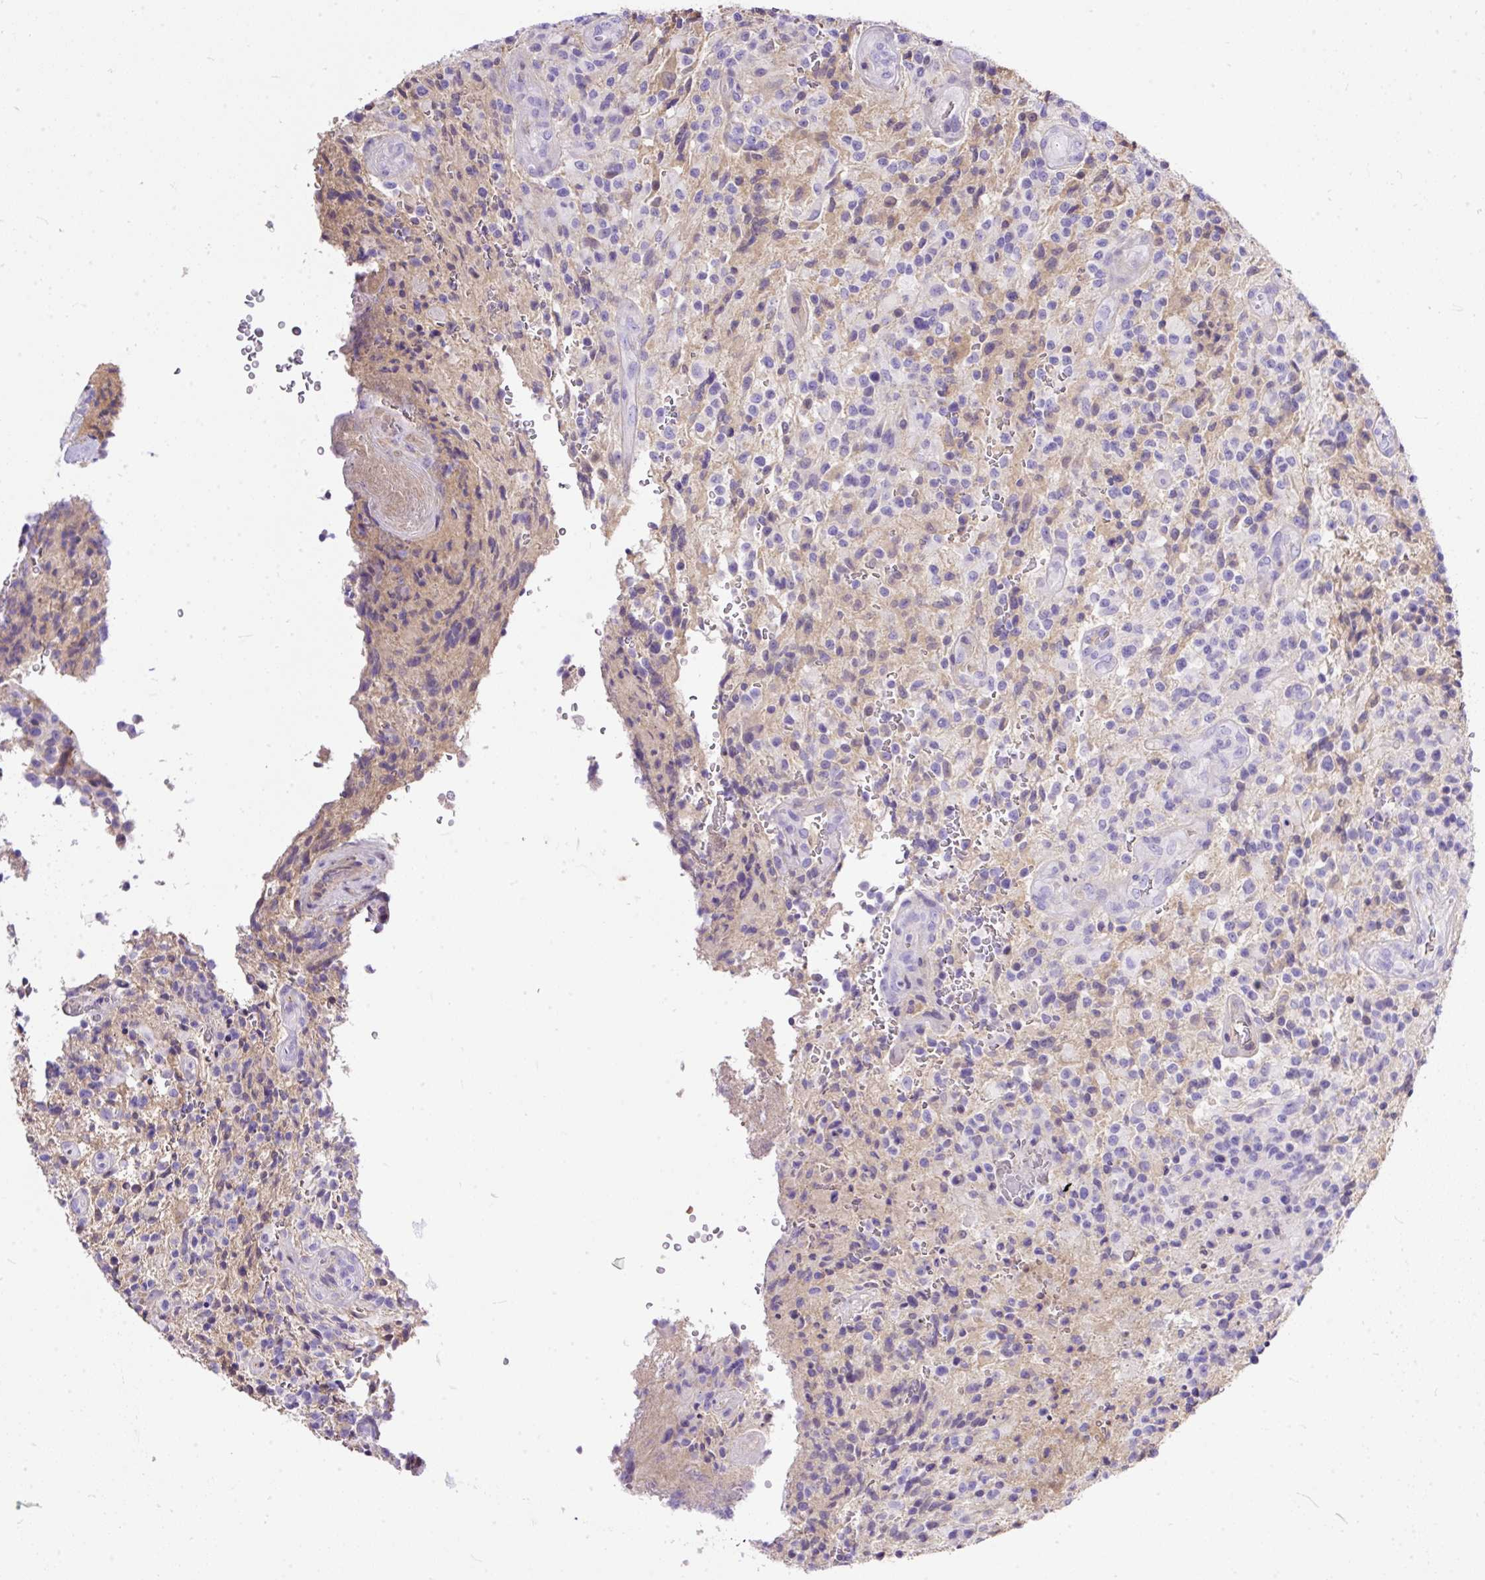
{"staining": {"intensity": "negative", "quantity": "none", "location": "none"}, "tissue": "glioma", "cell_type": "Tumor cells", "image_type": "cancer", "snomed": [{"axis": "morphology", "description": "Normal tissue, NOS"}, {"axis": "morphology", "description": "Glioma, malignant, High grade"}, {"axis": "topography", "description": "Cerebral cortex"}], "caption": "IHC photomicrograph of glioma stained for a protein (brown), which displays no staining in tumor cells.", "gene": "CLEC3B", "patient": {"sex": "male", "age": 56}}